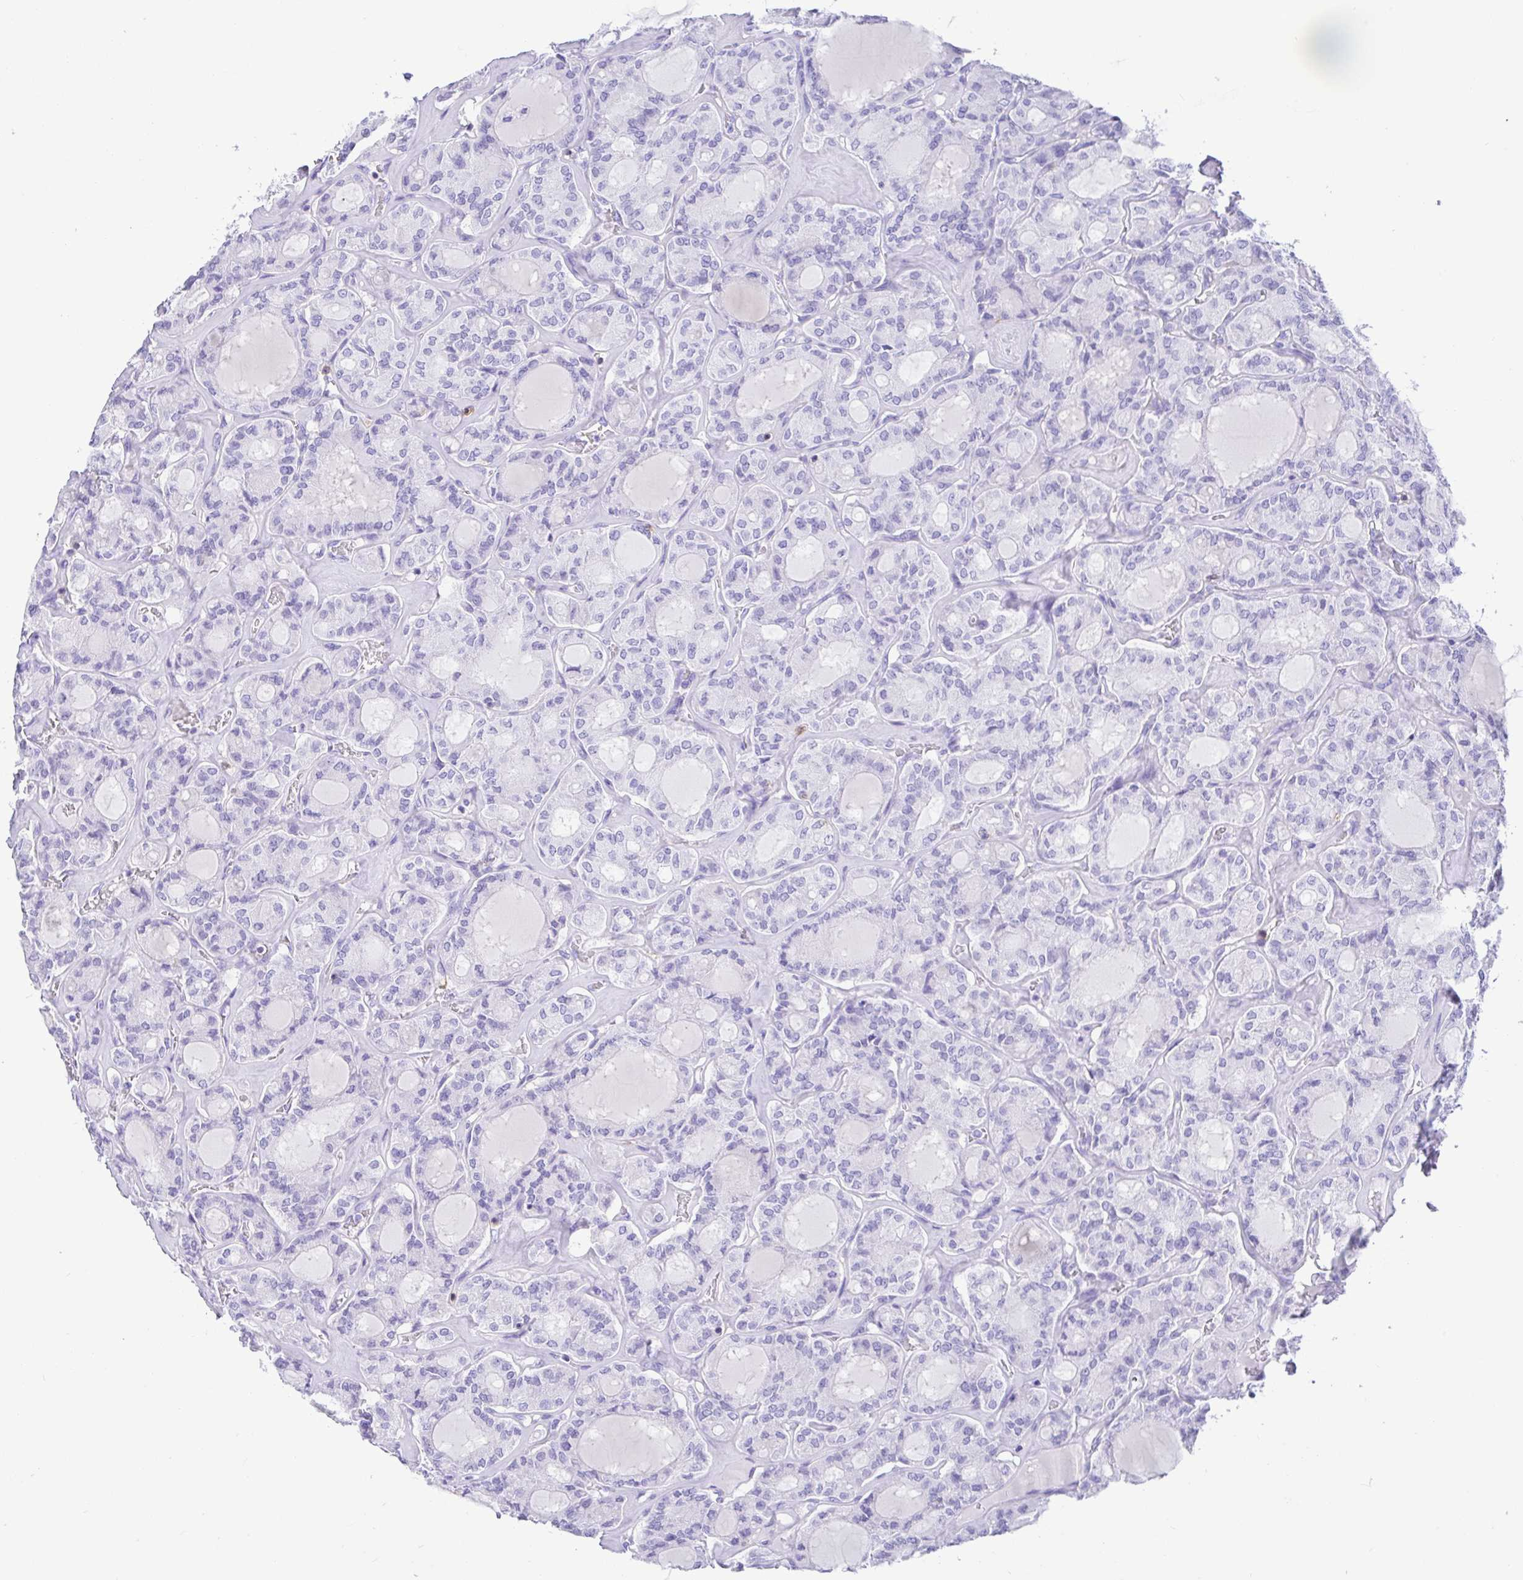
{"staining": {"intensity": "negative", "quantity": "none", "location": "none"}, "tissue": "thyroid cancer", "cell_type": "Tumor cells", "image_type": "cancer", "snomed": [{"axis": "morphology", "description": "Papillary adenocarcinoma, NOS"}, {"axis": "topography", "description": "Thyroid gland"}], "caption": "Micrograph shows no significant protein staining in tumor cells of papillary adenocarcinoma (thyroid).", "gene": "CD5", "patient": {"sex": "male", "age": 87}}